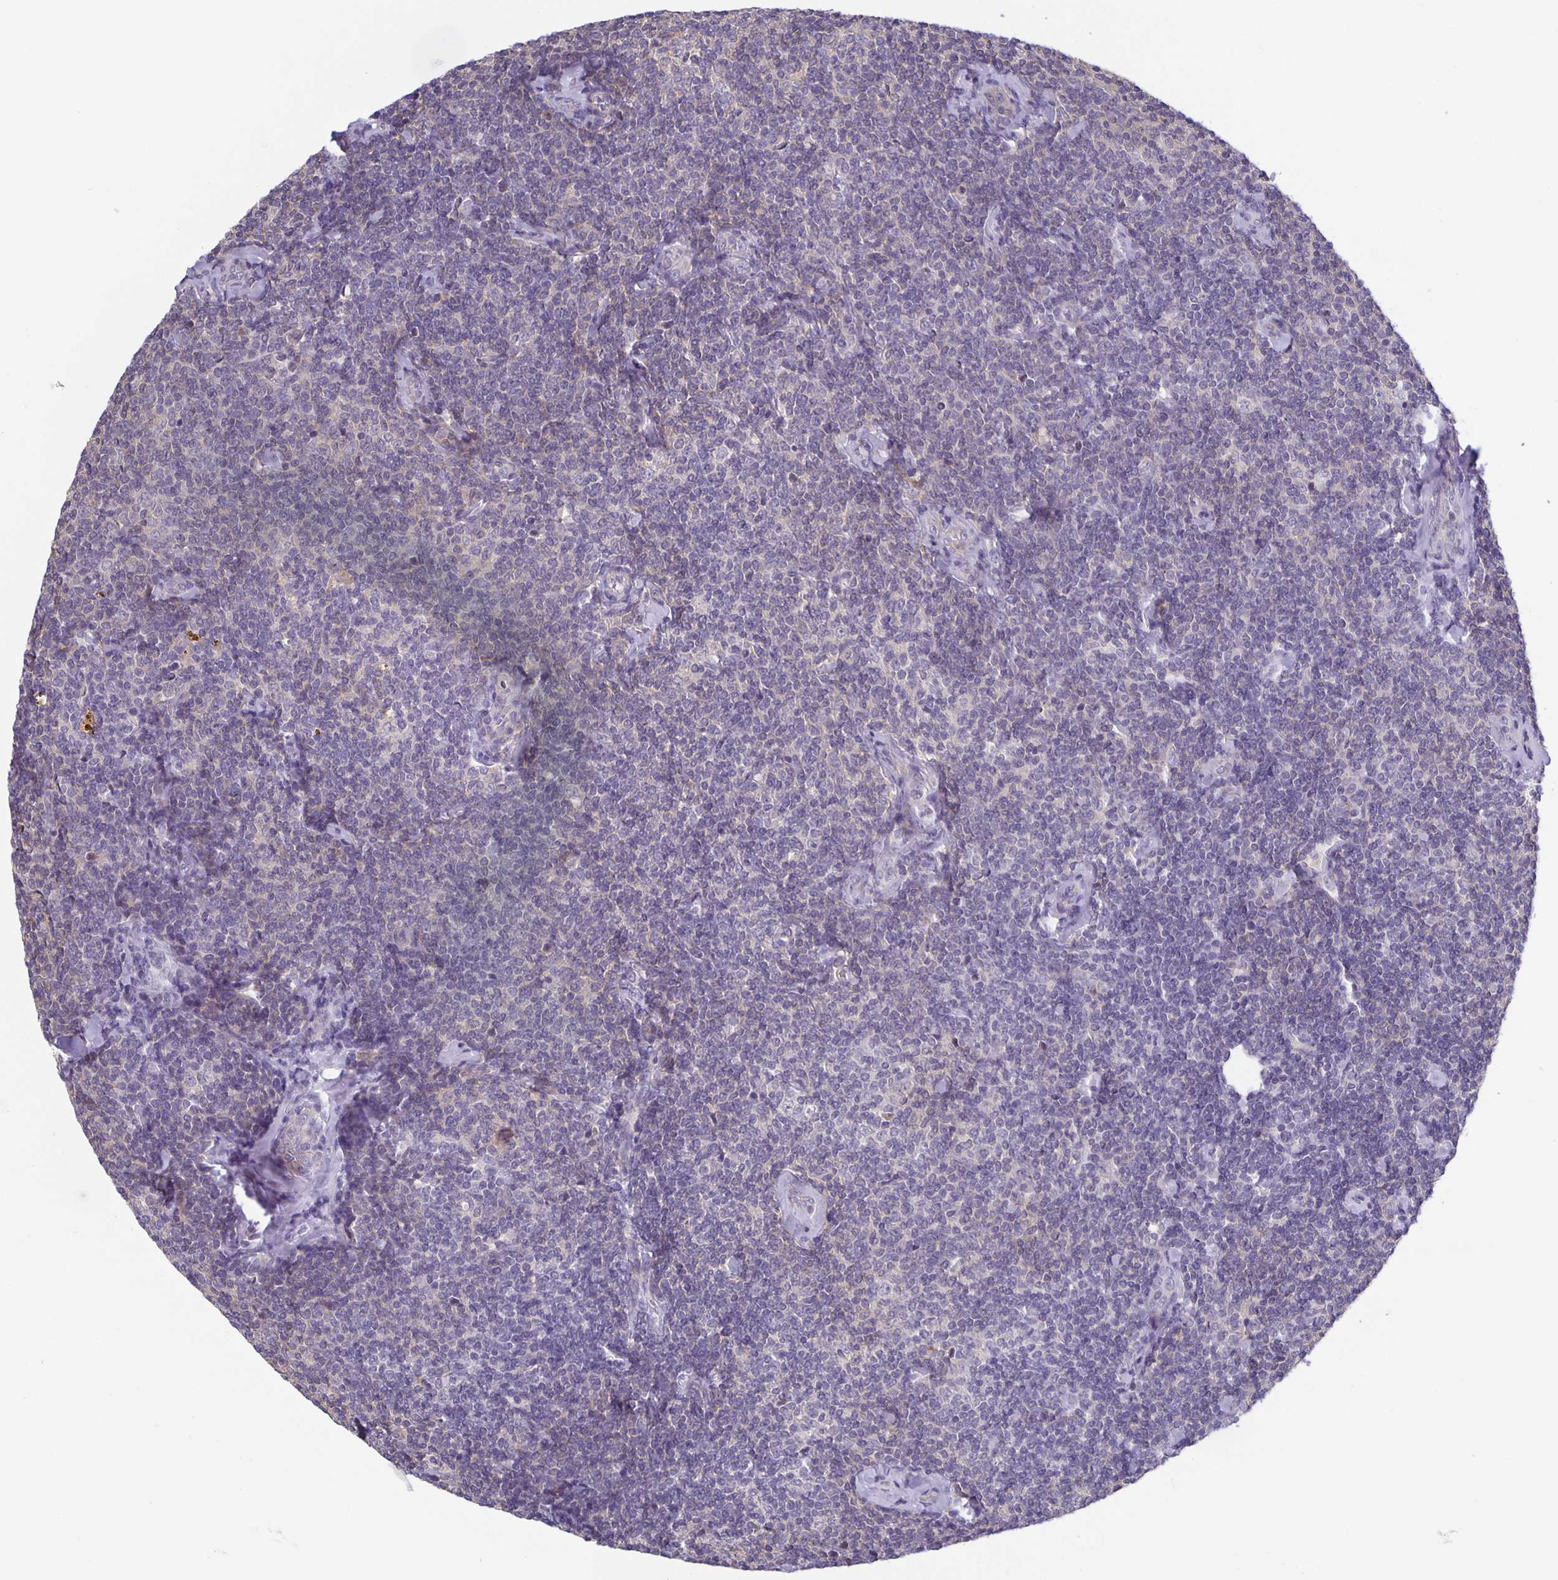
{"staining": {"intensity": "negative", "quantity": "none", "location": "none"}, "tissue": "lymphoma", "cell_type": "Tumor cells", "image_type": "cancer", "snomed": [{"axis": "morphology", "description": "Malignant lymphoma, non-Hodgkin's type, Low grade"}, {"axis": "topography", "description": "Lymph node"}], "caption": "This is an immunohistochemistry image of malignant lymphoma, non-Hodgkin's type (low-grade). There is no positivity in tumor cells.", "gene": "GDF15", "patient": {"sex": "female", "age": 56}}